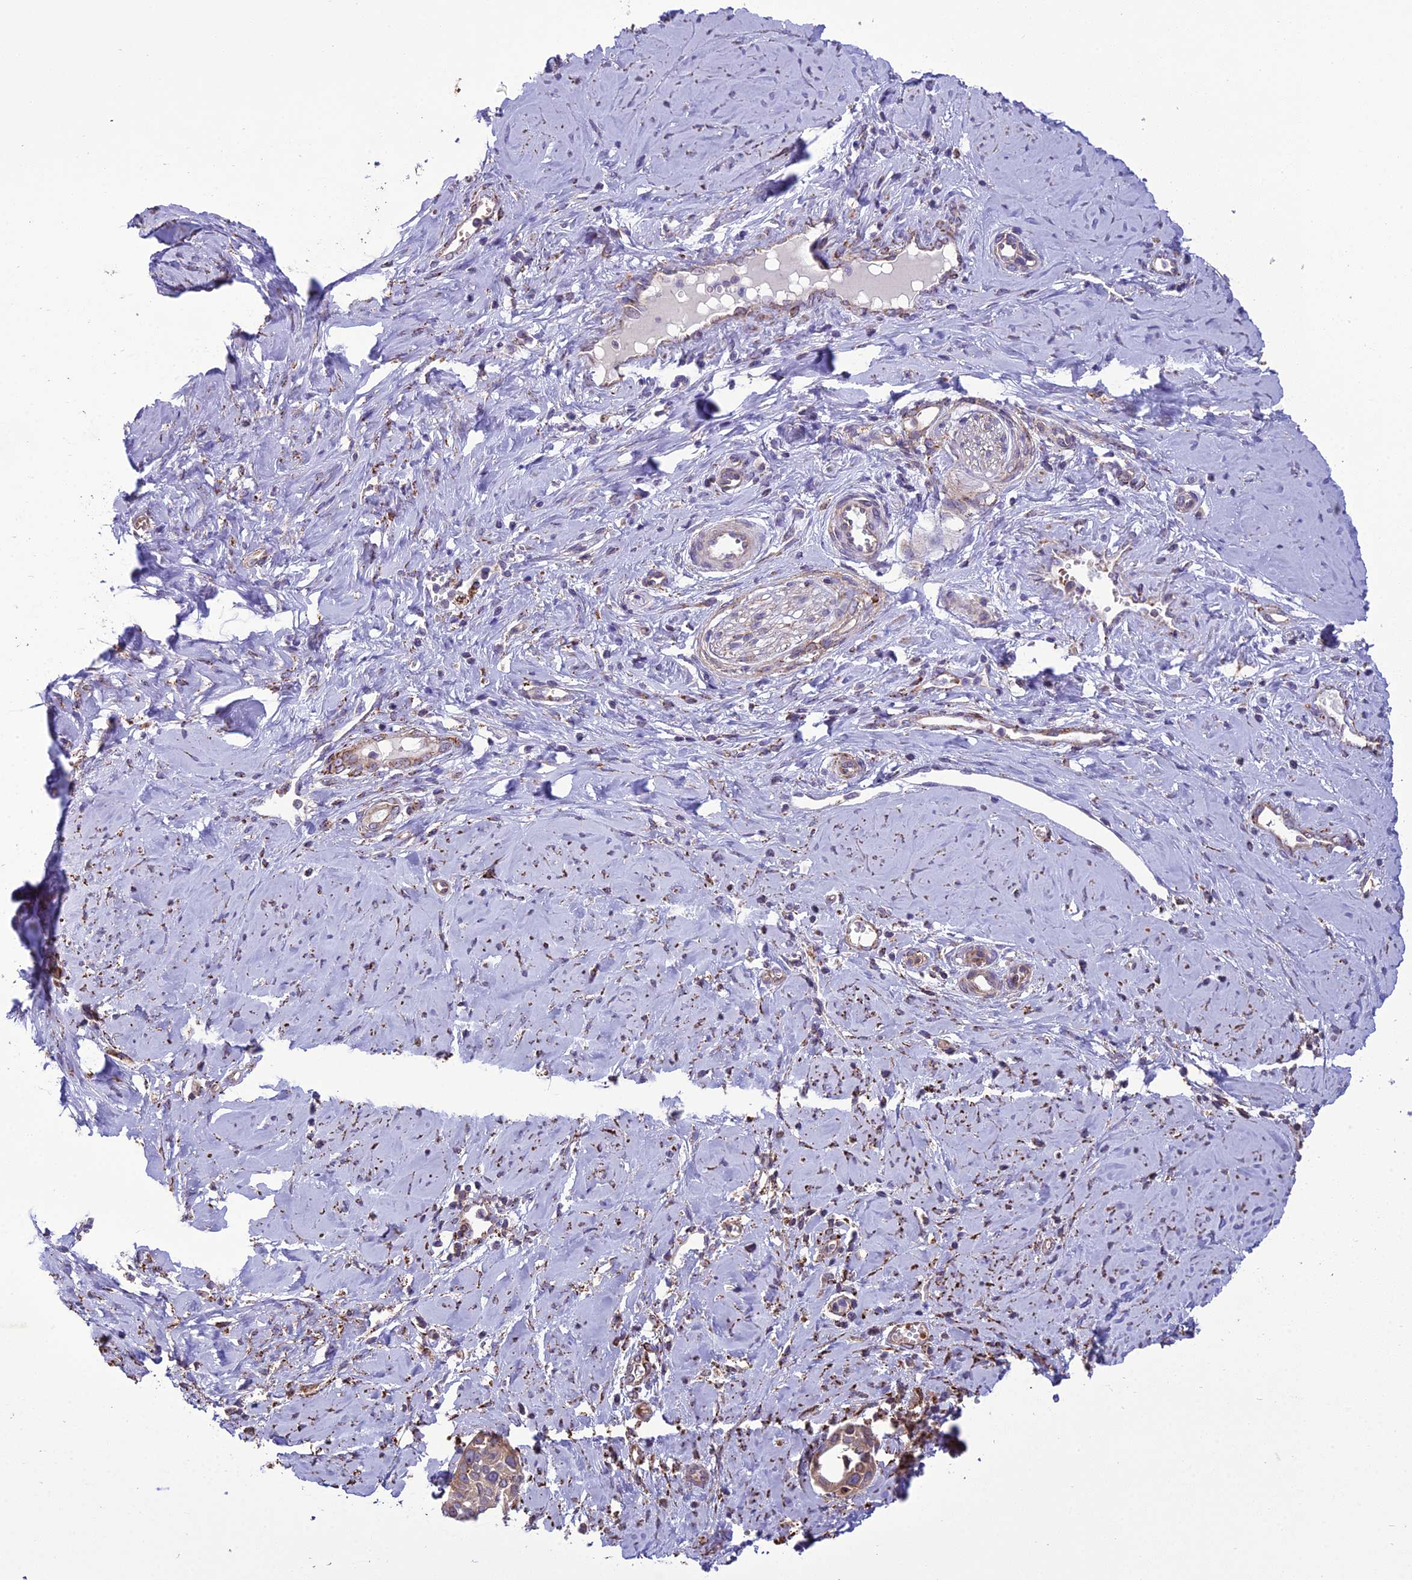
{"staining": {"intensity": "weak", "quantity": "25%-75%", "location": "cytoplasmic/membranous"}, "tissue": "cervical cancer", "cell_type": "Tumor cells", "image_type": "cancer", "snomed": [{"axis": "morphology", "description": "Squamous cell carcinoma, NOS"}, {"axis": "topography", "description": "Cervix"}], "caption": "Tumor cells exhibit low levels of weak cytoplasmic/membranous staining in approximately 25%-75% of cells in cervical squamous cell carcinoma.", "gene": "TBC1D24", "patient": {"sex": "female", "age": 44}}